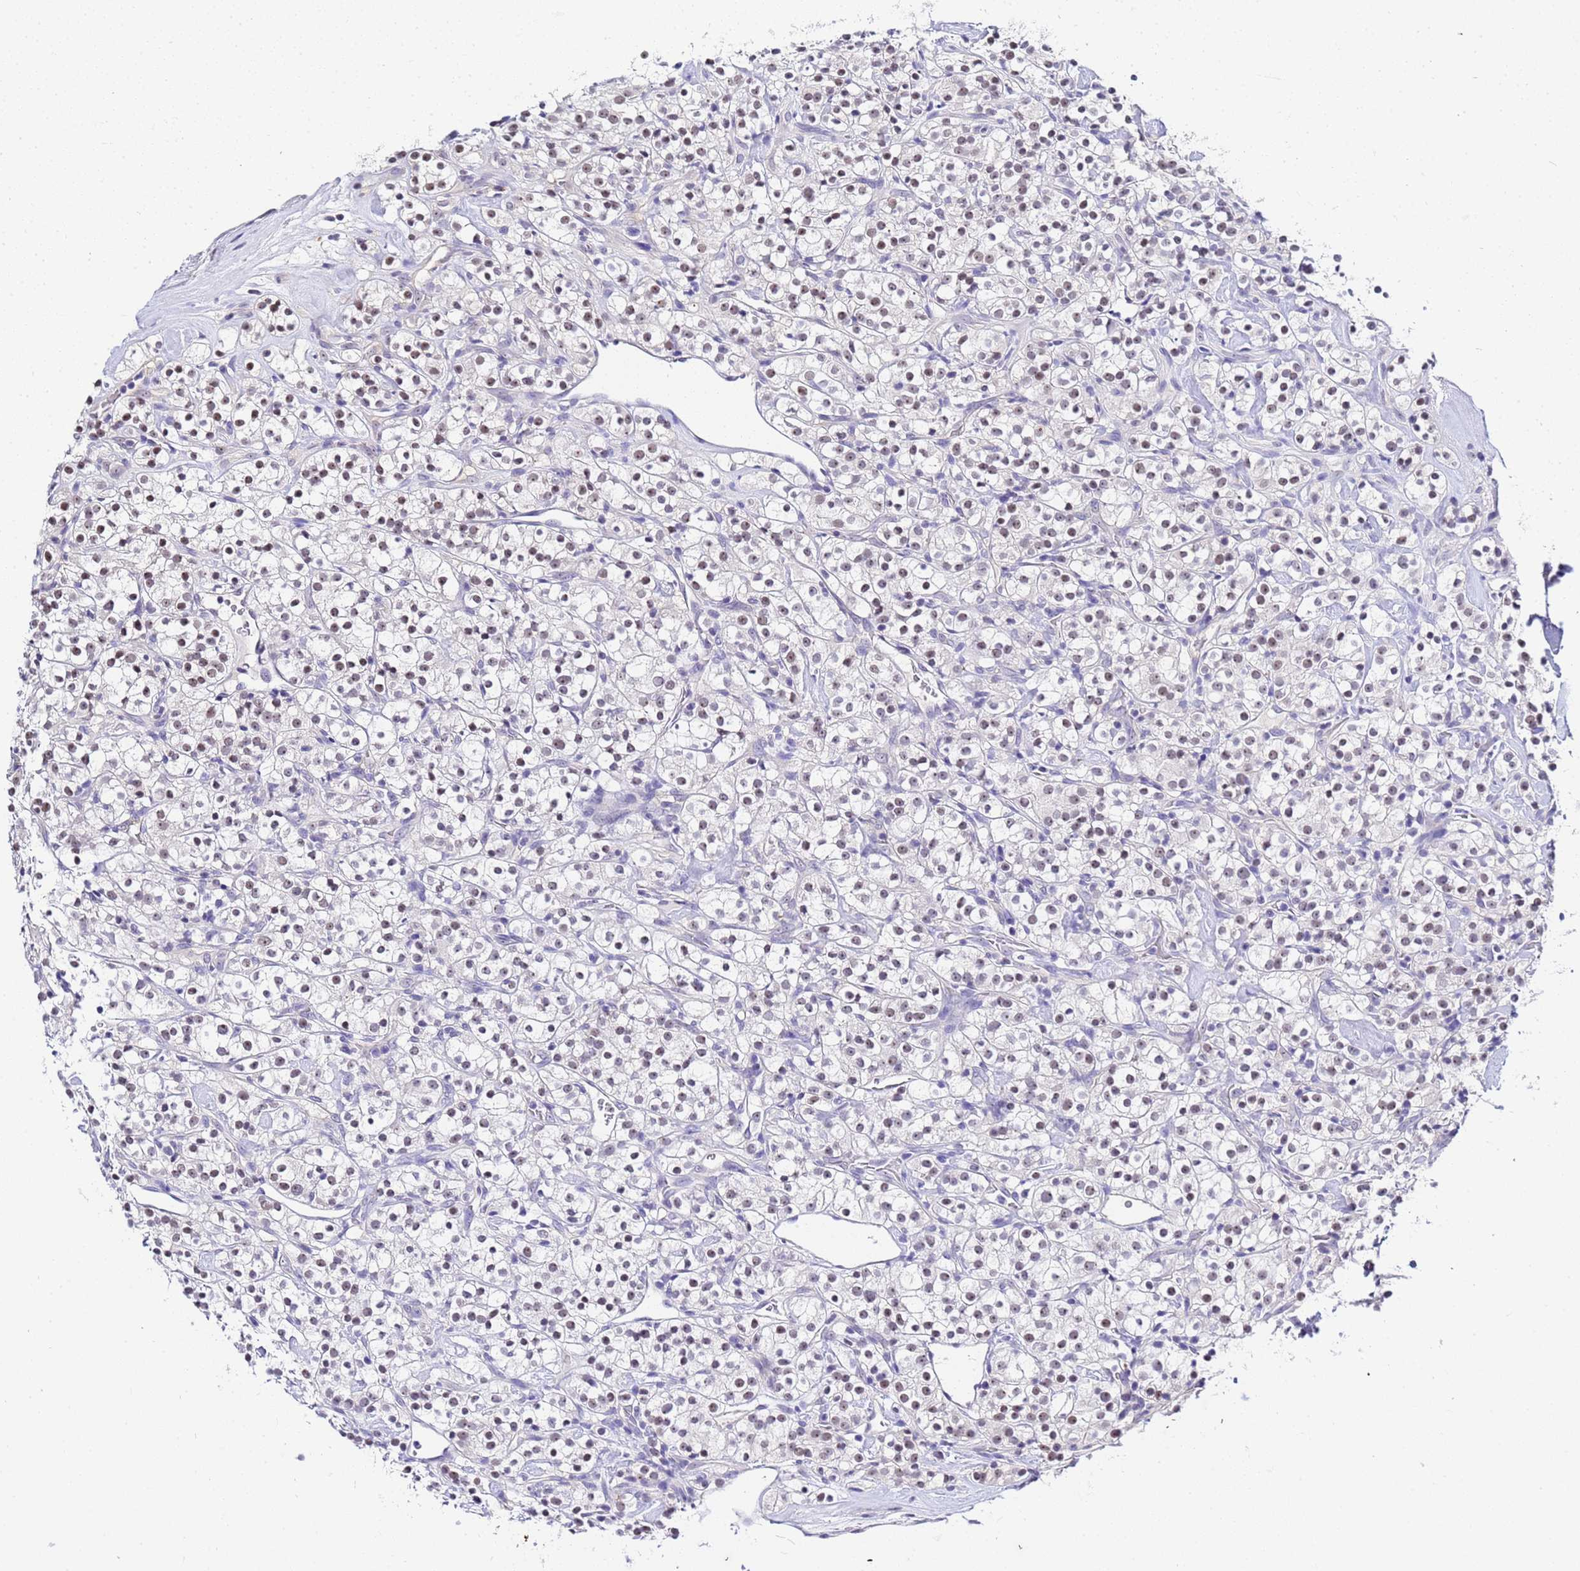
{"staining": {"intensity": "weak", "quantity": "25%-75%", "location": "nuclear"}, "tissue": "renal cancer", "cell_type": "Tumor cells", "image_type": "cancer", "snomed": [{"axis": "morphology", "description": "Adenocarcinoma, NOS"}, {"axis": "topography", "description": "Kidney"}], "caption": "Human adenocarcinoma (renal) stained with a protein marker reveals weak staining in tumor cells.", "gene": "ACTL6B", "patient": {"sex": "male", "age": 77}}